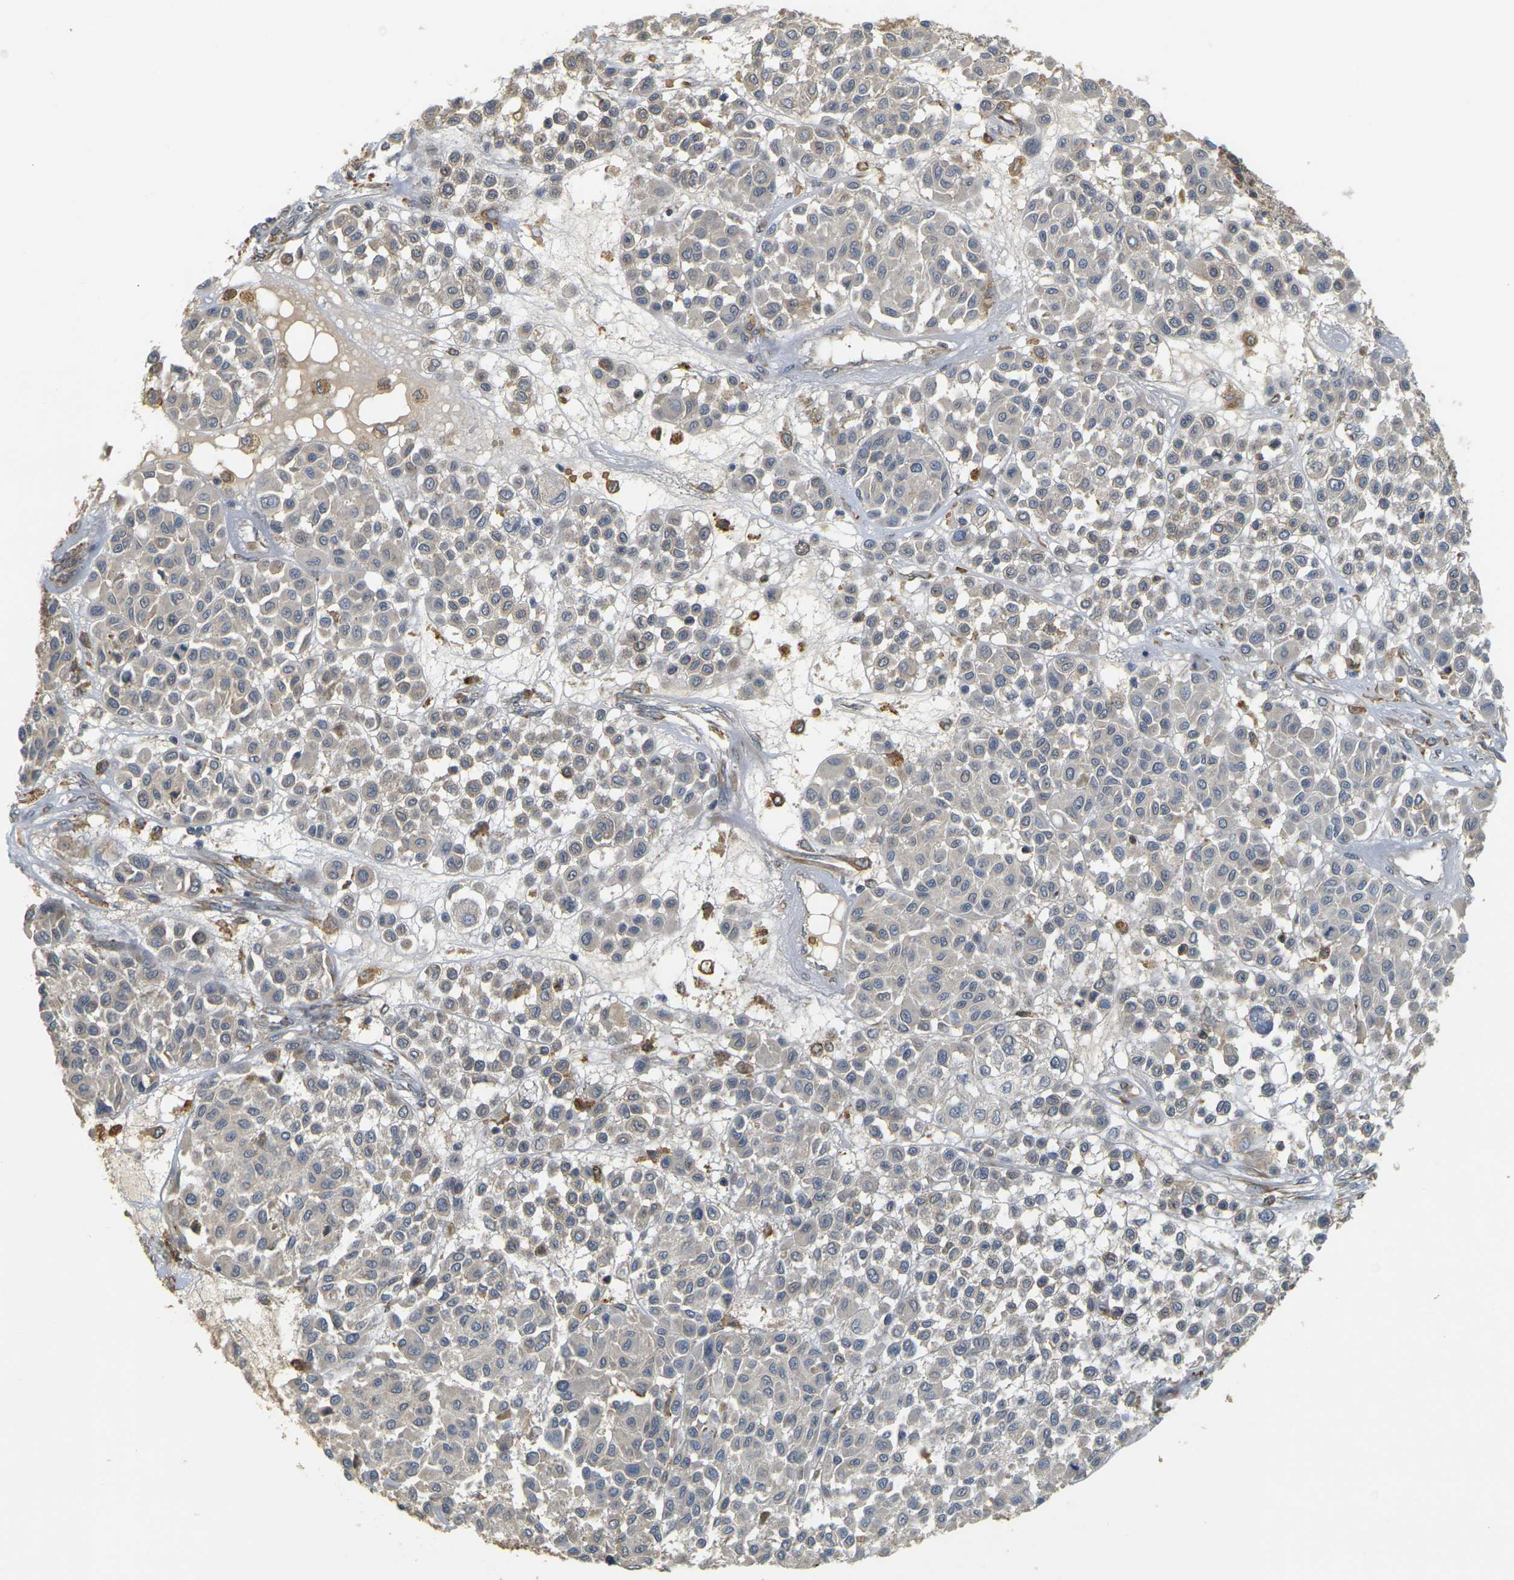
{"staining": {"intensity": "negative", "quantity": "none", "location": "none"}, "tissue": "melanoma", "cell_type": "Tumor cells", "image_type": "cancer", "snomed": [{"axis": "morphology", "description": "Malignant melanoma, Metastatic site"}, {"axis": "topography", "description": "Soft tissue"}], "caption": "Immunohistochemistry (IHC) histopathology image of human melanoma stained for a protein (brown), which demonstrates no expression in tumor cells.", "gene": "MEGF9", "patient": {"sex": "male", "age": 41}}